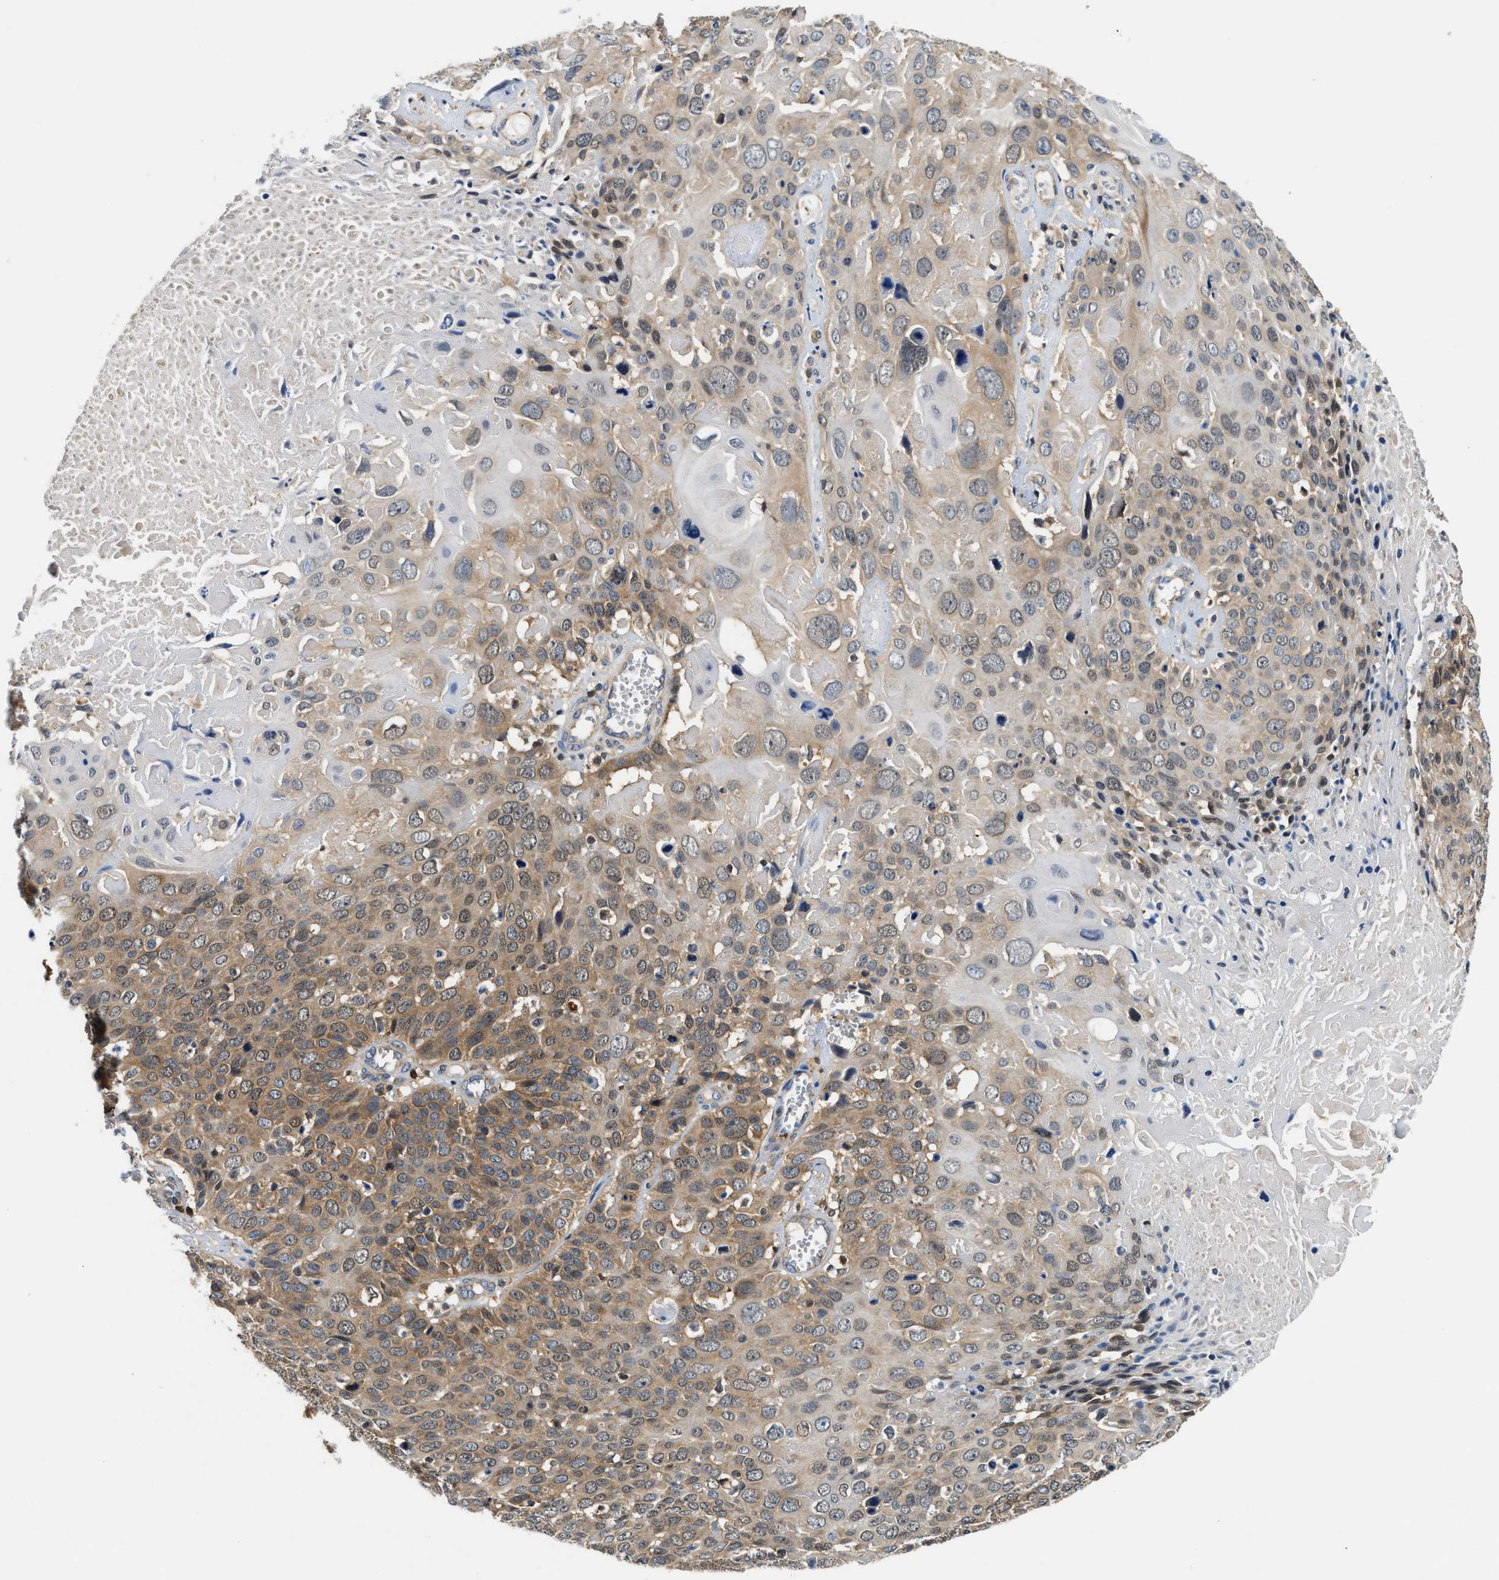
{"staining": {"intensity": "moderate", "quantity": "<25%", "location": "cytoplasmic/membranous"}, "tissue": "cervical cancer", "cell_type": "Tumor cells", "image_type": "cancer", "snomed": [{"axis": "morphology", "description": "Squamous cell carcinoma, NOS"}, {"axis": "topography", "description": "Cervix"}], "caption": "Immunohistochemistry (IHC) micrograph of neoplastic tissue: cervical cancer stained using IHC displays low levels of moderate protein expression localized specifically in the cytoplasmic/membranous of tumor cells, appearing as a cytoplasmic/membranous brown color.", "gene": "CCM2", "patient": {"sex": "female", "age": 74}}